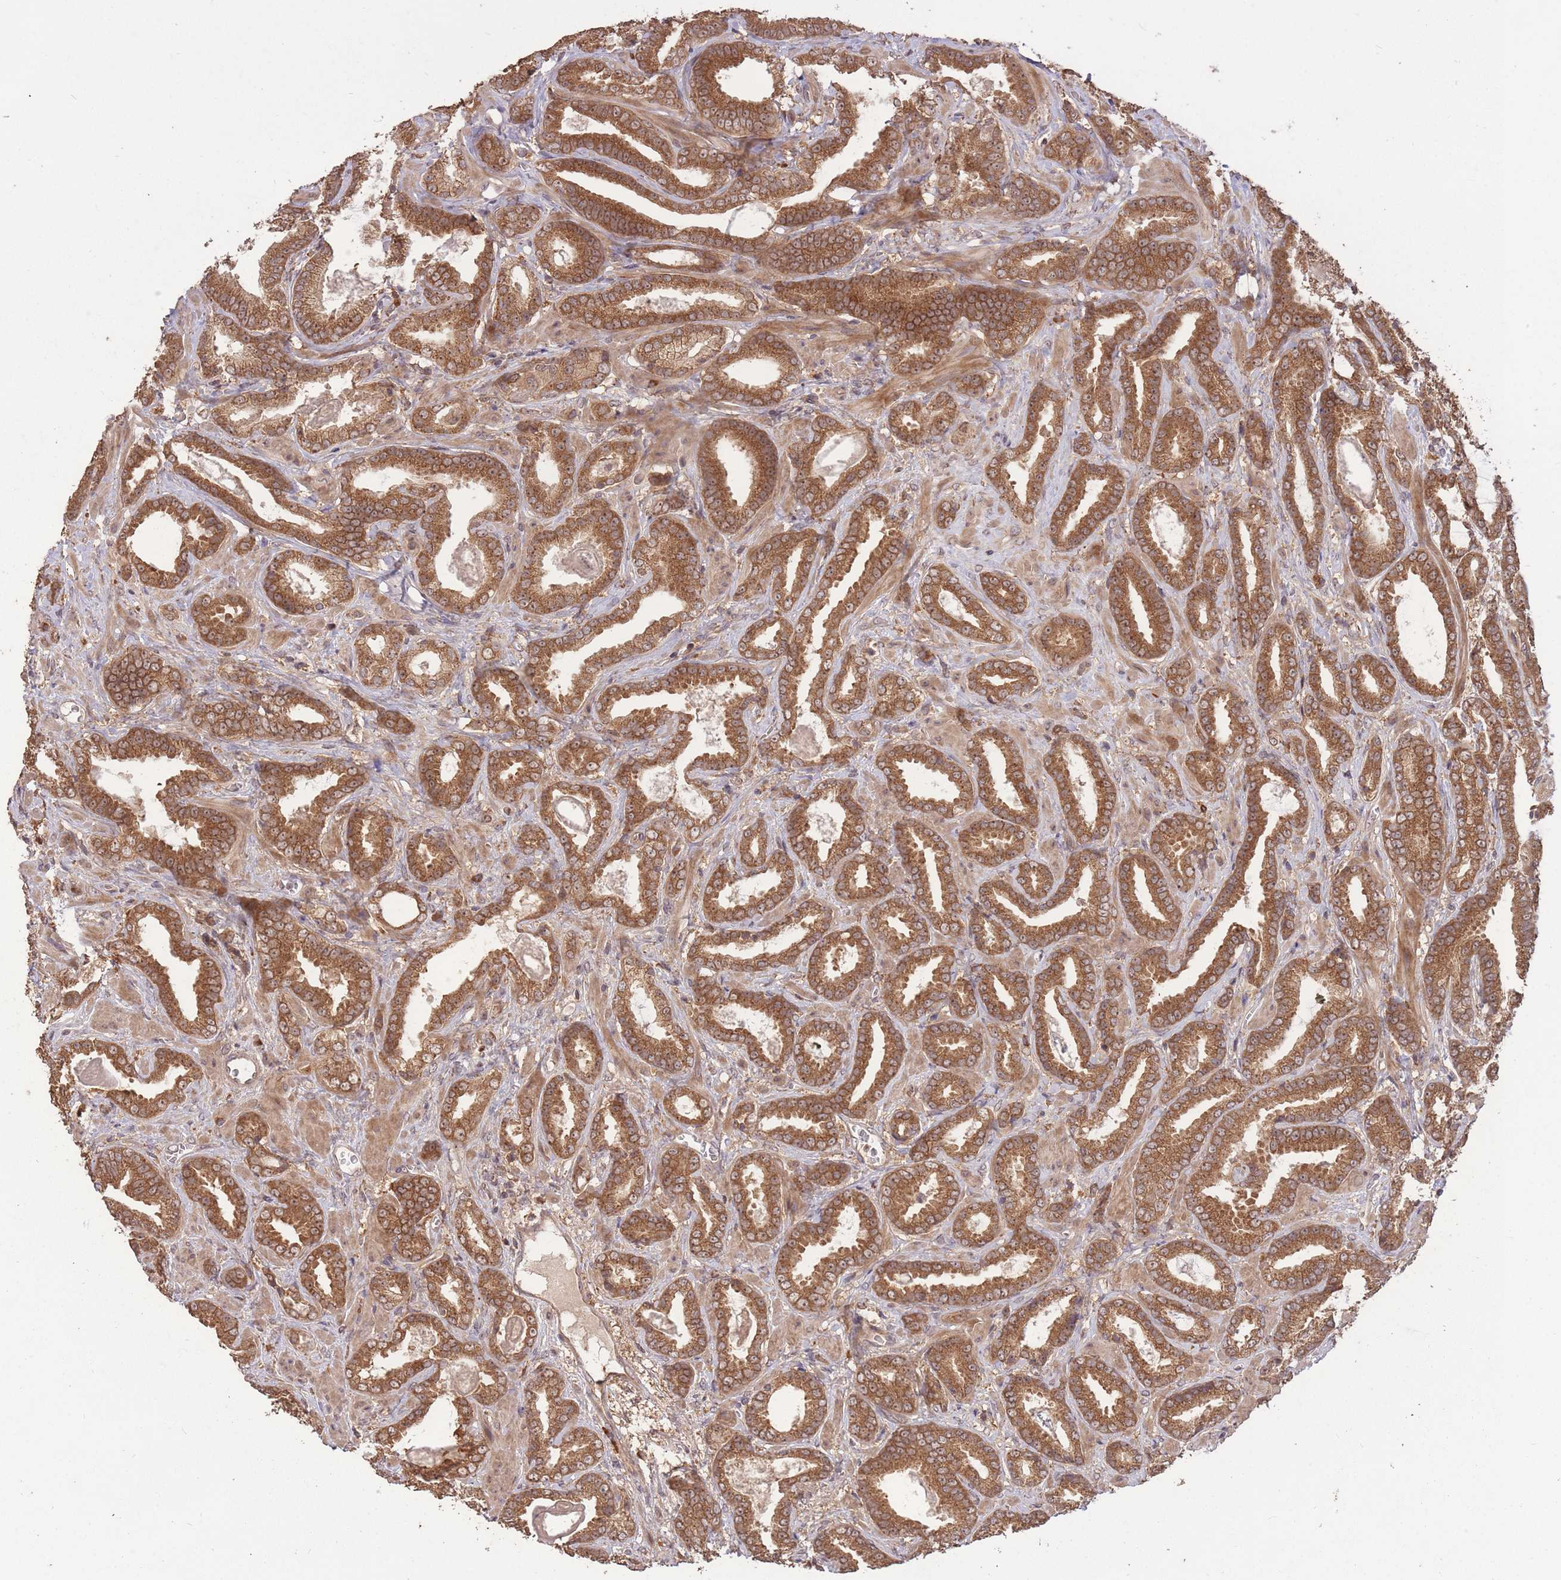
{"staining": {"intensity": "moderate", "quantity": ">75%", "location": "cytoplasmic/membranous"}, "tissue": "prostate cancer", "cell_type": "Tumor cells", "image_type": "cancer", "snomed": [{"axis": "morphology", "description": "Adenocarcinoma, Low grade"}, {"axis": "topography", "description": "Prostate"}], "caption": "A medium amount of moderate cytoplasmic/membranous positivity is present in about >75% of tumor cells in prostate low-grade adenocarcinoma tissue.", "gene": "ERBB3", "patient": {"sex": "male", "age": 62}}